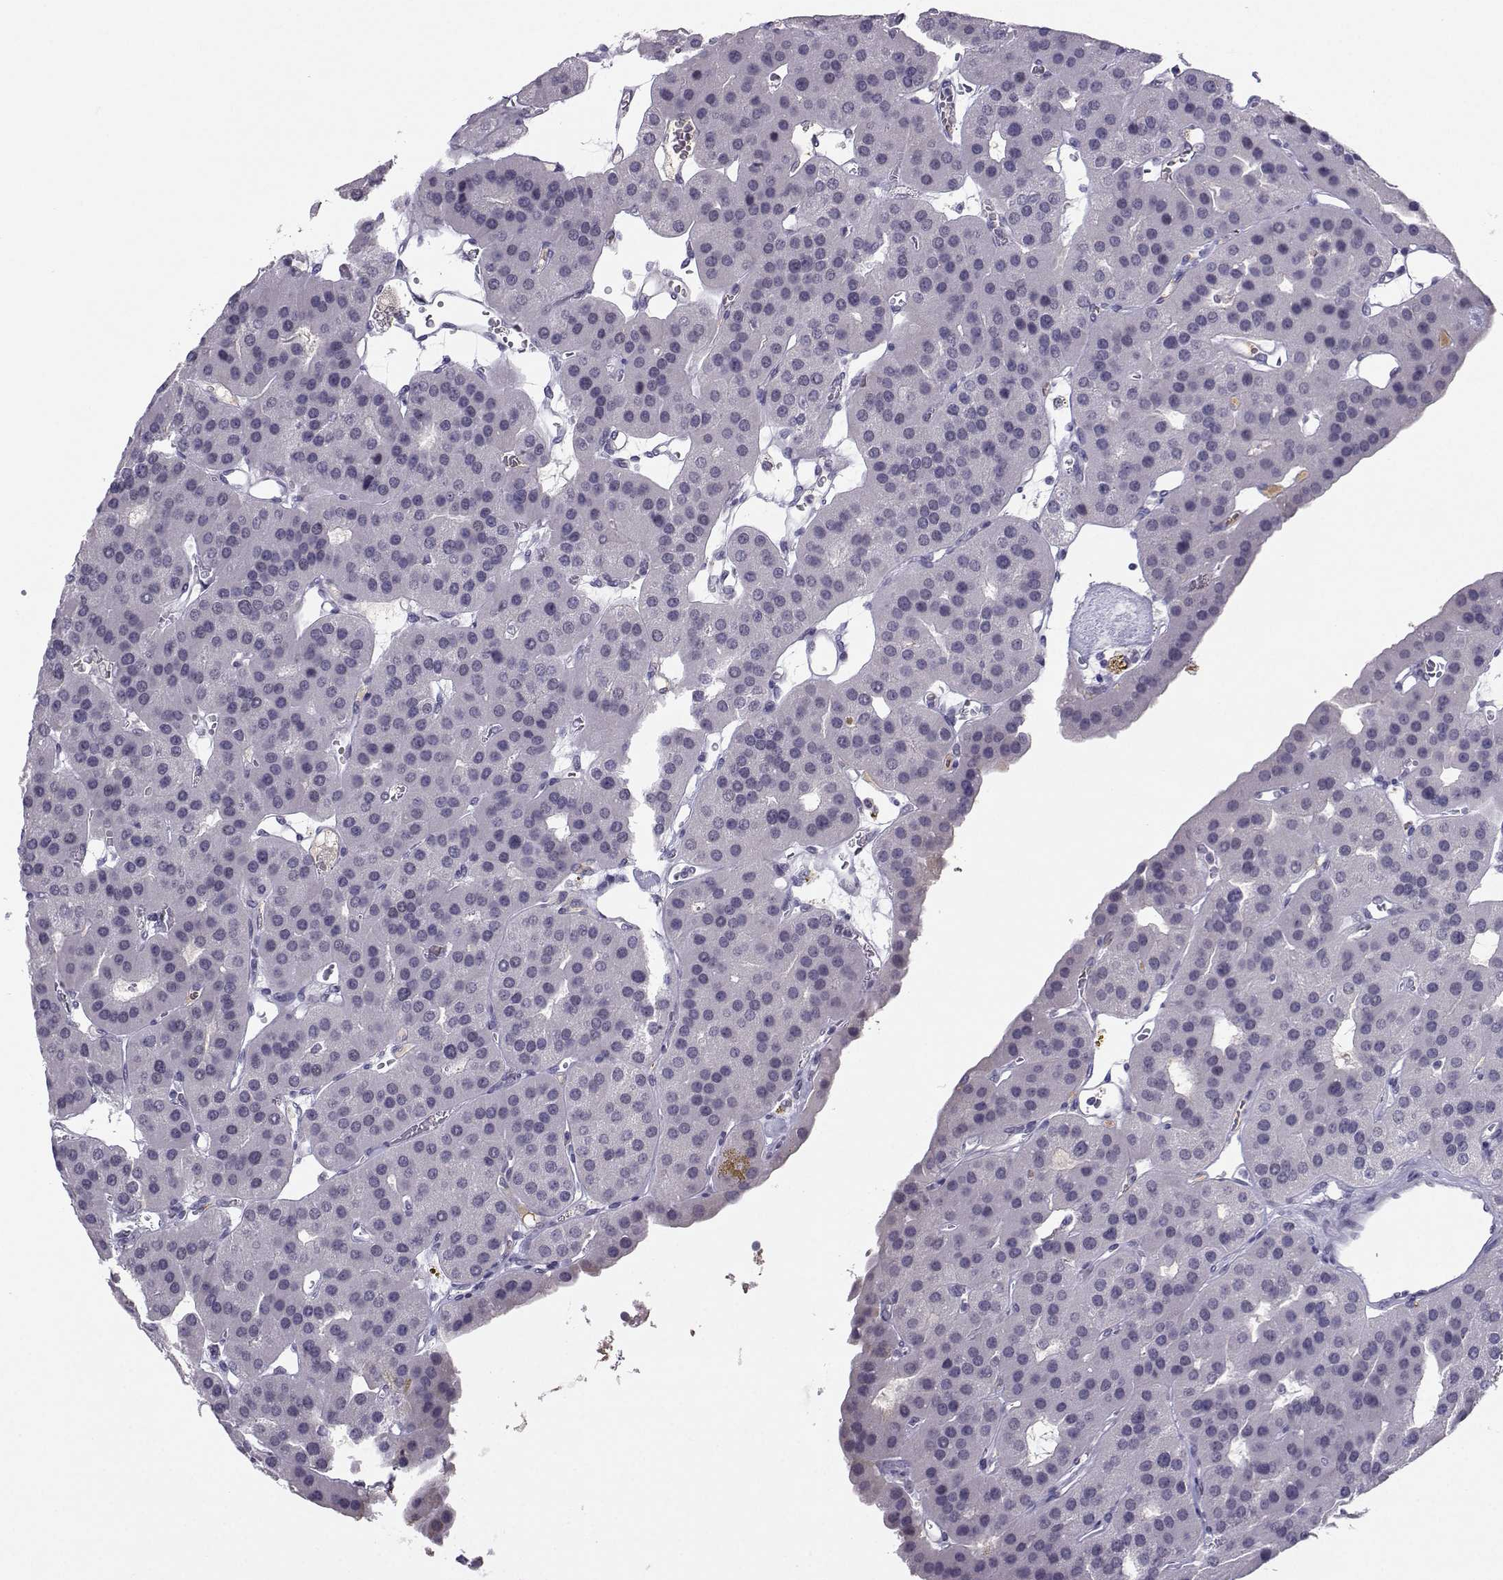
{"staining": {"intensity": "negative", "quantity": "none", "location": "none"}, "tissue": "parathyroid gland", "cell_type": "Glandular cells", "image_type": "normal", "snomed": [{"axis": "morphology", "description": "Normal tissue, NOS"}, {"axis": "morphology", "description": "Adenoma, NOS"}, {"axis": "topography", "description": "Parathyroid gland"}], "caption": "Immunohistochemistry image of normal parathyroid gland: human parathyroid gland stained with DAB (3,3'-diaminobenzidine) exhibits no significant protein staining in glandular cells.", "gene": "LHX1", "patient": {"sex": "female", "age": 86}}